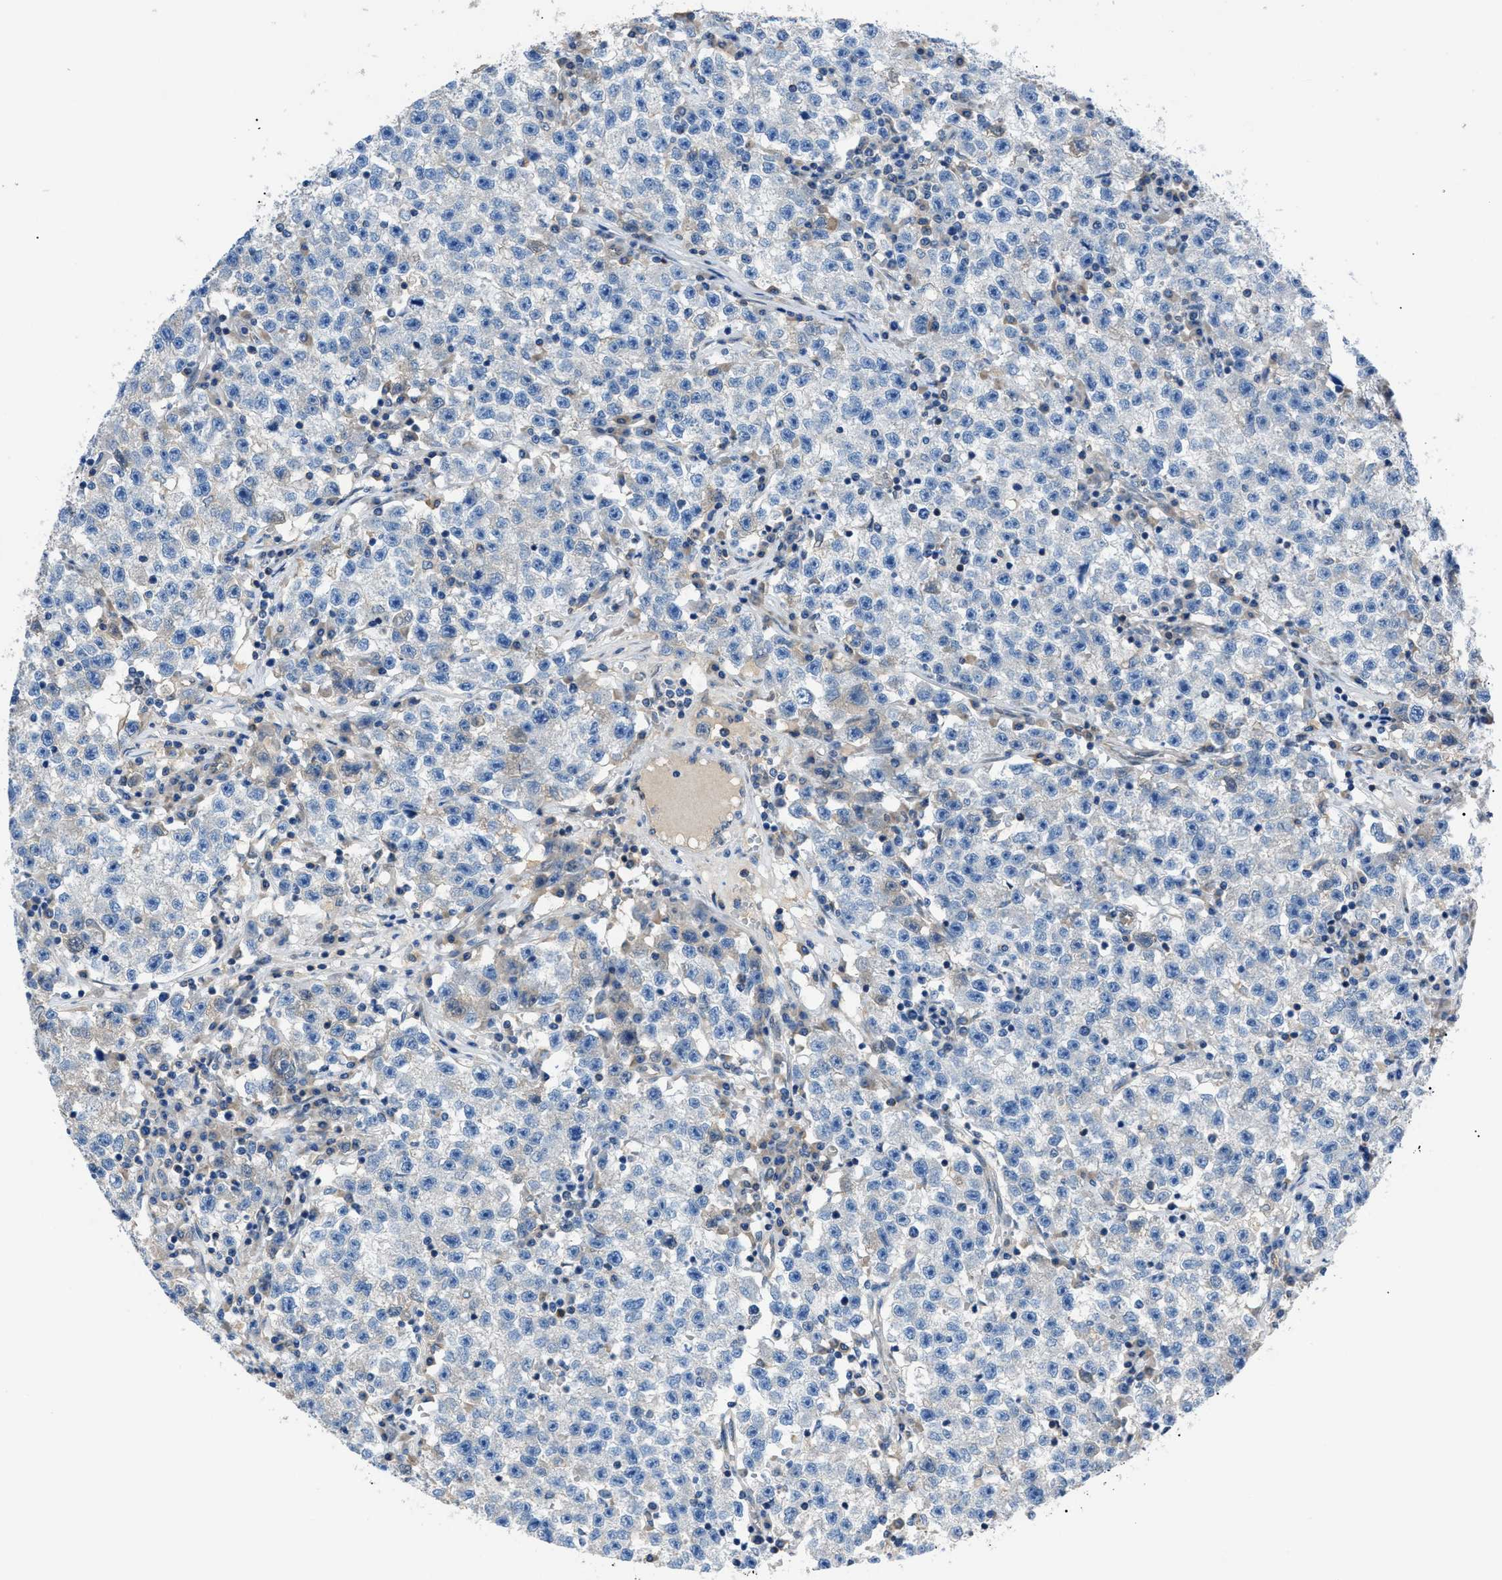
{"staining": {"intensity": "negative", "quantity": "none", "location": "none"}, "tissue": "testis cancer", "cell_type": "Tumor cells", "image_type": "cancer", "snomed": [{"axis": "morphology", "description": "Seminoma, NOS"}, {"axis": "topography", "description": "Testis"}], "caption": "This image is of testis cancer stained with IHC to label a protein in brown with the nuclei are counter-stained blue. There is no expression in tumor cells. The staining is performed using DAB brown chromogen with nuclei counter-stained in using hematoxylin.", "gene": "ZDHHC24", "patient": {"sex": "male", "age": 22}}